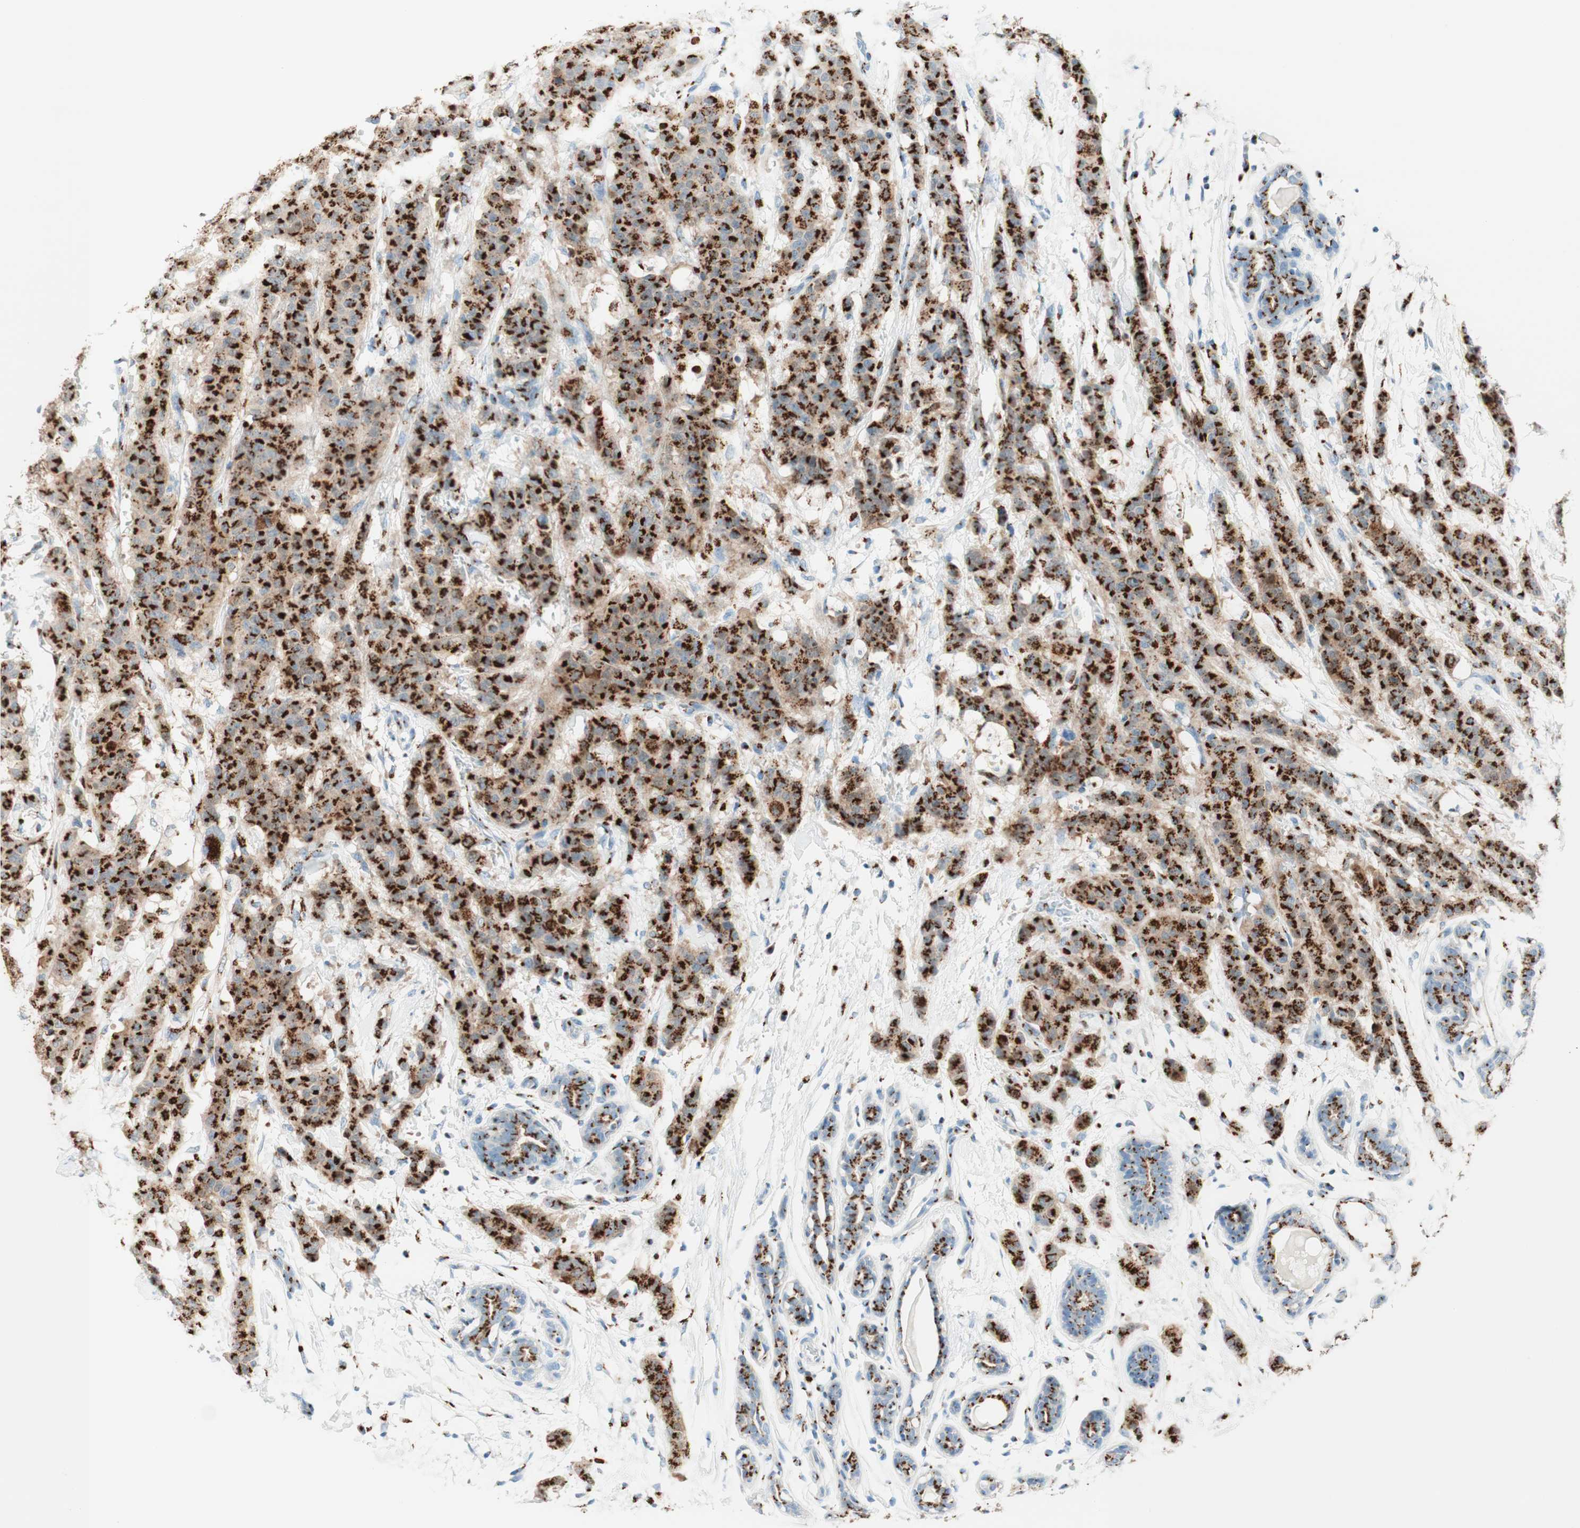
{"staining": {"intensity": "strong", "quantity": ">75%", "location": "cytoplasmic/membranous"}, "tissue": "breast cancer", "cell_type": "Tumor cells", "image_type": "cancer", "snomed": [{"axis": "morphology", "description": "Normal tissue, NOS"}, {"axis": "morphology", "description": "Duct carcinoma"}, {"axis": "topography", "description": "Breast"}], "caption": "Immunohistochemistry micrograph of human breast infiltrating ductal carcinoma stained for a protein (brown), which shows high levels of strong cytoplasmic/membranous positivity in approximately >75% of tumor cells.", "gene": "GOLGB1", "patient": {"sex": "female", "age": 40}}